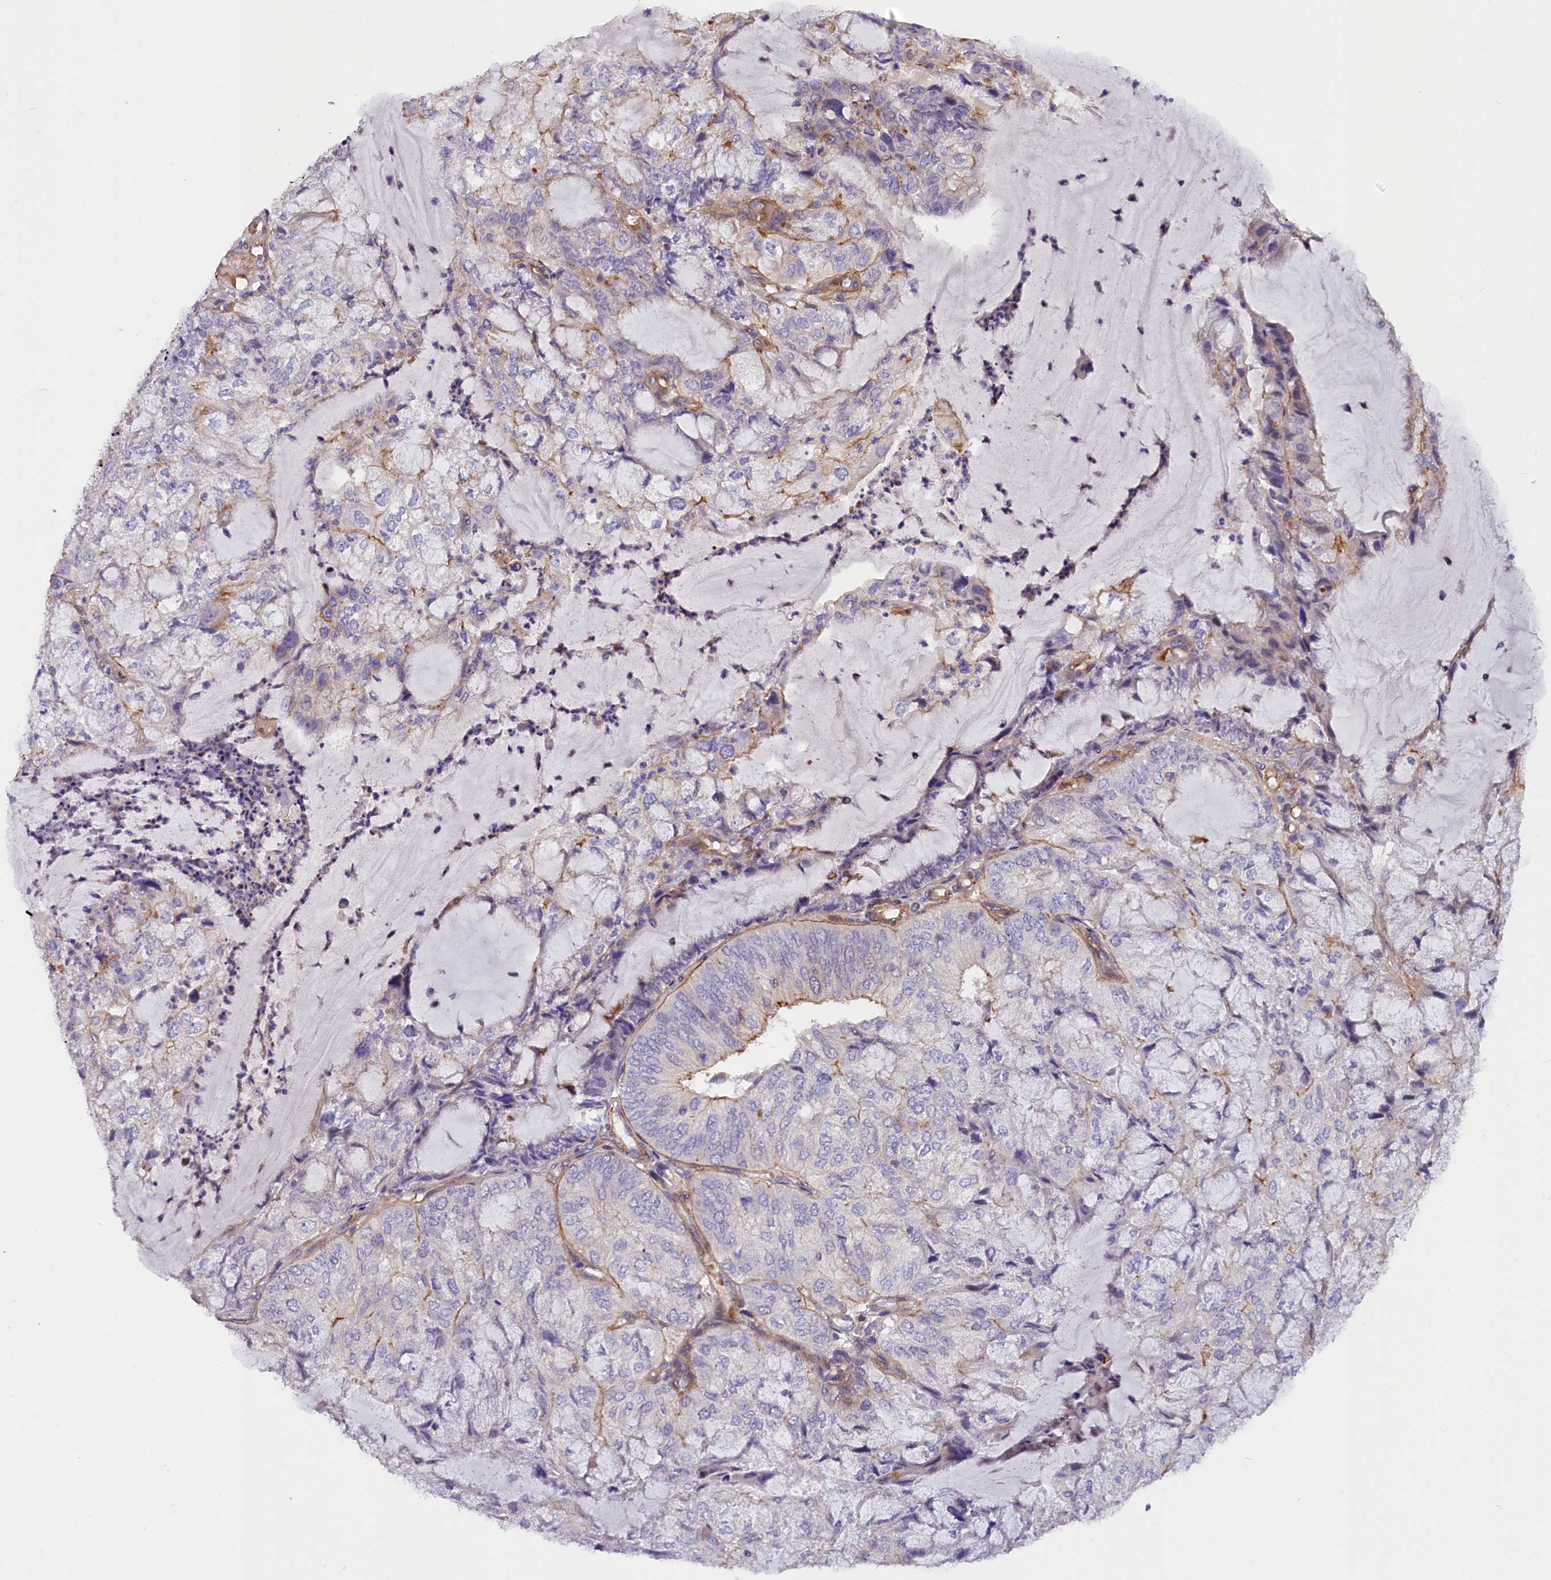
{"staining": {"intensity": "negative", "quantity": "none", "location": "none"}, "tissue": "endometrial cancer", "cell_type": "Tumor cells", "image_type": "cancer", "snomed": [{"axis": "morphology", "description": "Adenocarcinoma, NOS"}, {"axis": "topography", "description": "Endometrium"}], "caption": "This photomicrograph is of endometrial cancer stained with IHC to label a protein in brown with the nuclei are counter-stained blue. There is no staining in tumor cells. (DAB immunohistochemistry (IHC) with hematoxylin counter stain).", "gene": "MED20", "patient": {"sex": "female", "age": 81}}